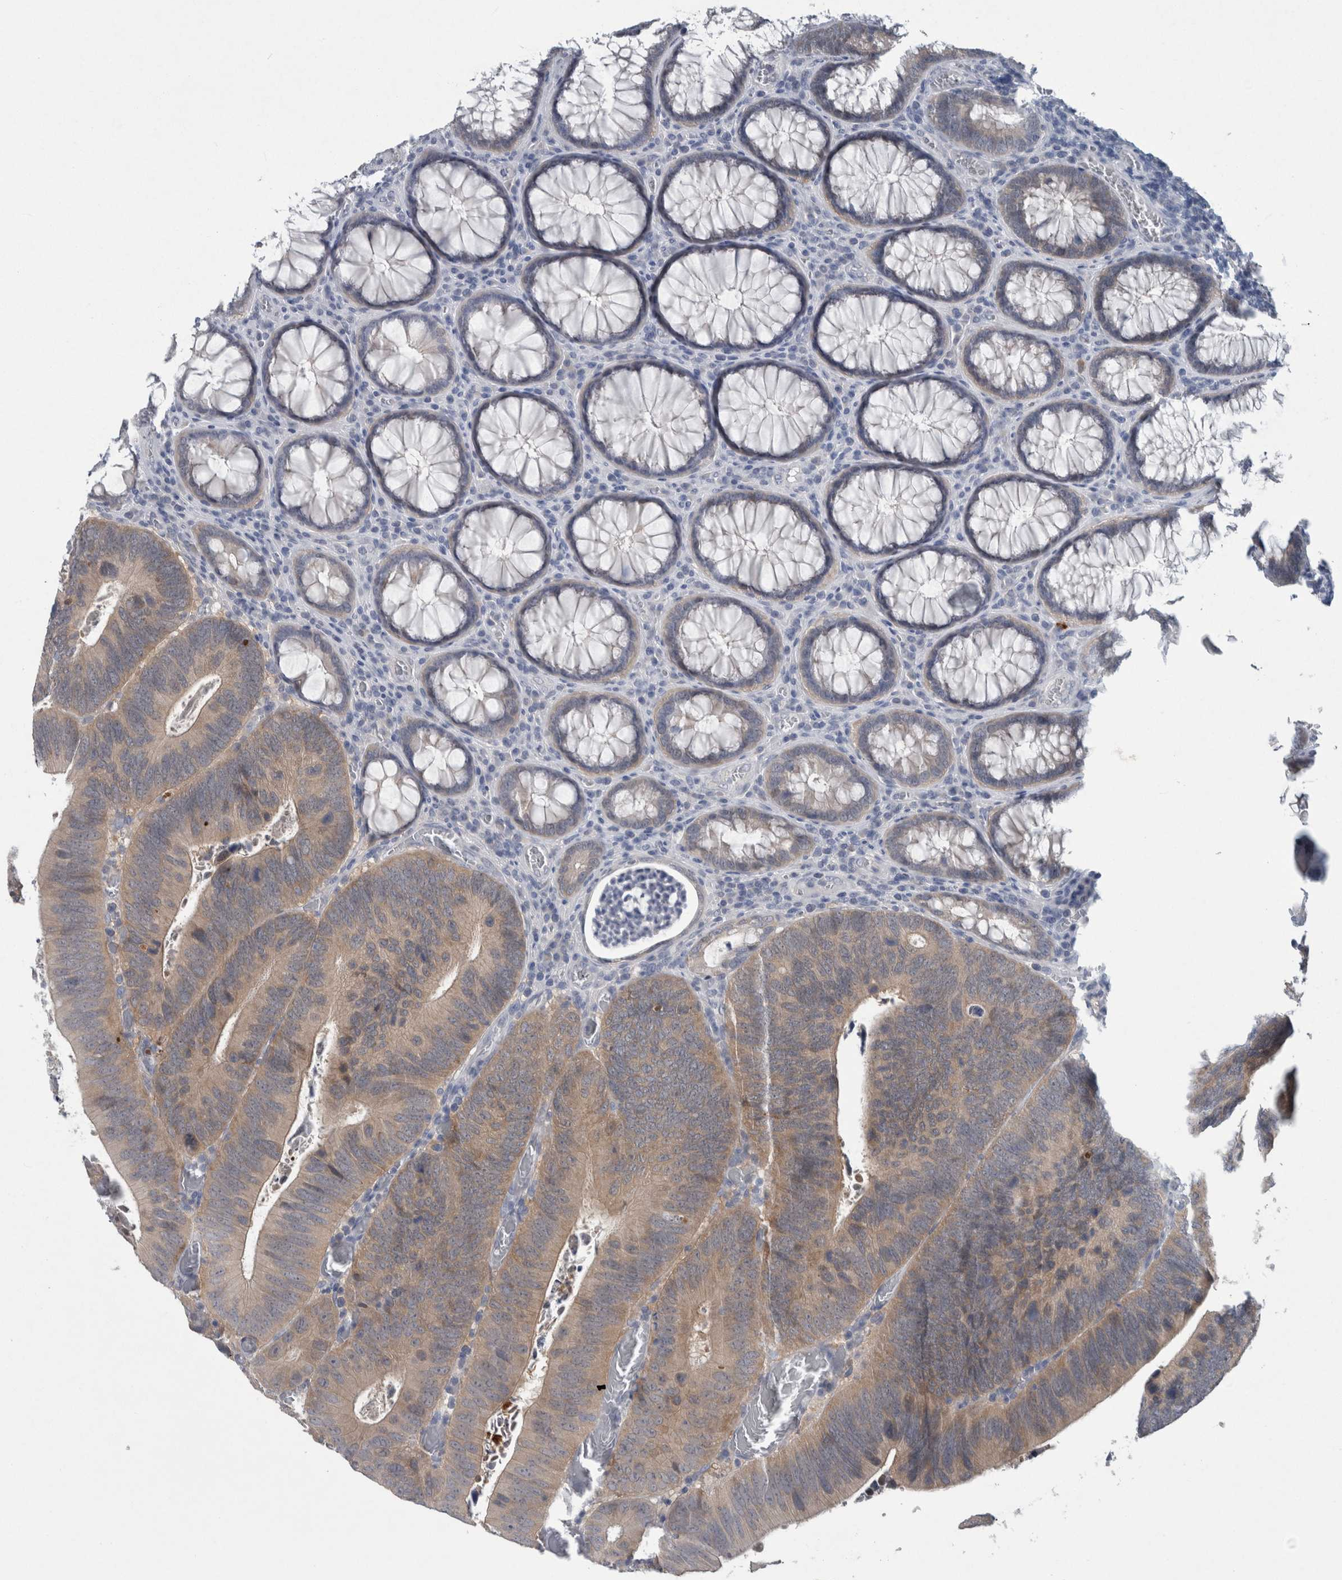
{"staining": {"intensity": "weak", "quantity": ">75%", "location": "cytoplasmic/membranous"}, "tissue": "colorectal cancer", "cell_type": "Tumor cells", "image_type": "cancer", "snomed": [{"axis": "morphology", "description": "Inflammation, NOS"}, {"axis": "morphology", "description": "Adenocarcinoma, NOS"}, {"axis": "topography", "description": "Colon"}], "caption": "A high-resolution micrograph shows immunohistochemistry (IHC) staining of colorectal cancer, which exhibits weak cytoplasmic/membranous positivity in approximately >75% of tumor cells.", "gene": "FAM83H", "patient": {"sex": "male", "age": 72}}